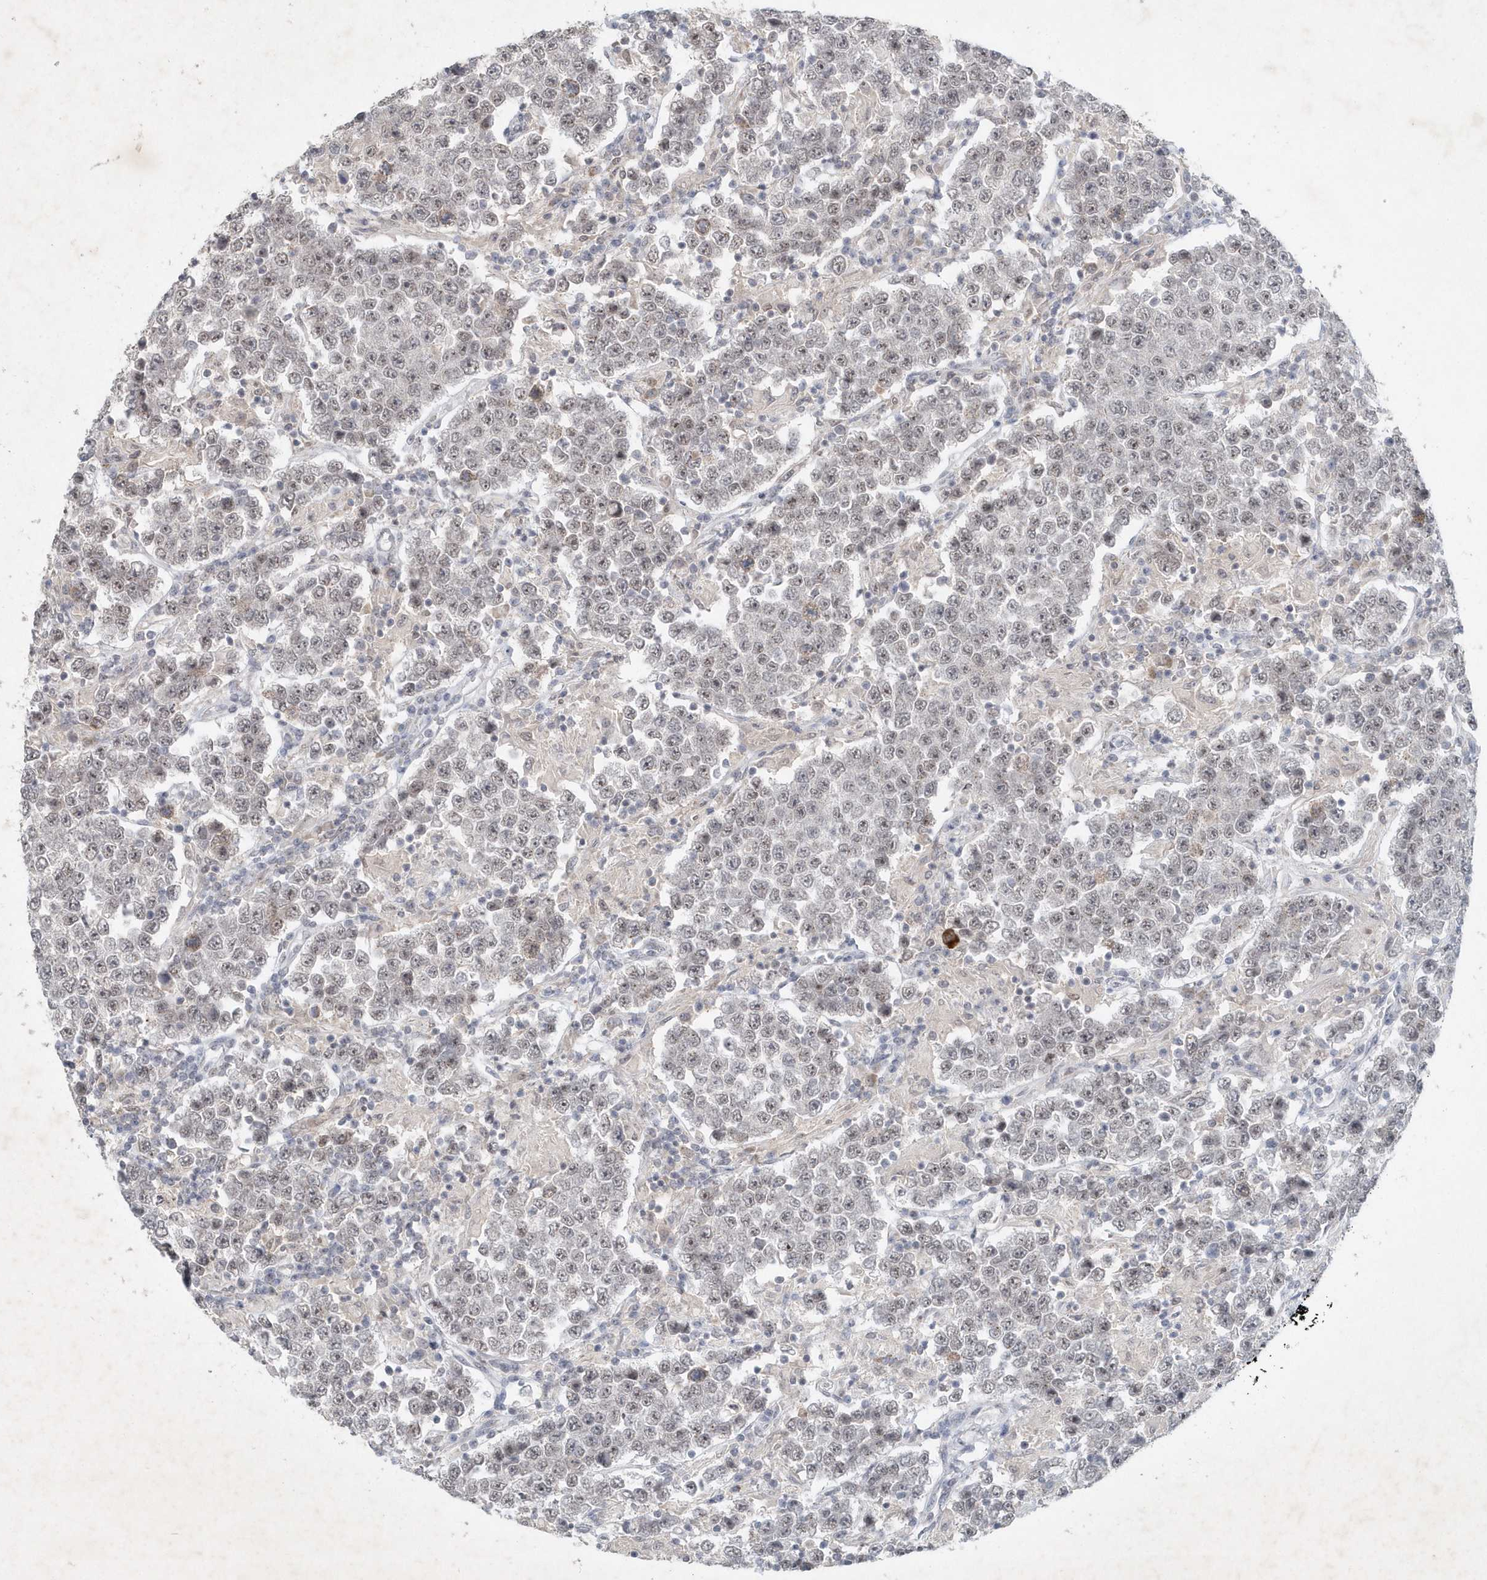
{"staining": {"intensity": "weak", "quantity": "25%-75%", "location": "nuclear"}, "tissue": "testis cancer", "cell_type": "Tumor cells", "image_type": "cancer", "snomed": [{"axis": "morphology", "description": "Normal tissue, NOS"}, {"axis": "morphology", "description": "Urothelial carcinoma, High grade"}, {"axis": "morphology", "description": "Seminoma, NOS"}, {"axis": "morphology", "description": "Carcinoma, Embryonal, NOS"}, {"axis": "topography", "description": "Urinary bladder"}, {"axis": "topography", "description": "Testis"}], "caption": "Weak nuclear positivity for a protein is seen in about 25%-75% of tumor cells of urothelial carcinoma (high-grade) (testis) using immunohistochemistry (IHC).", "gene": "ZBTB9", "patient": {"sex": "male", "age": 41}}